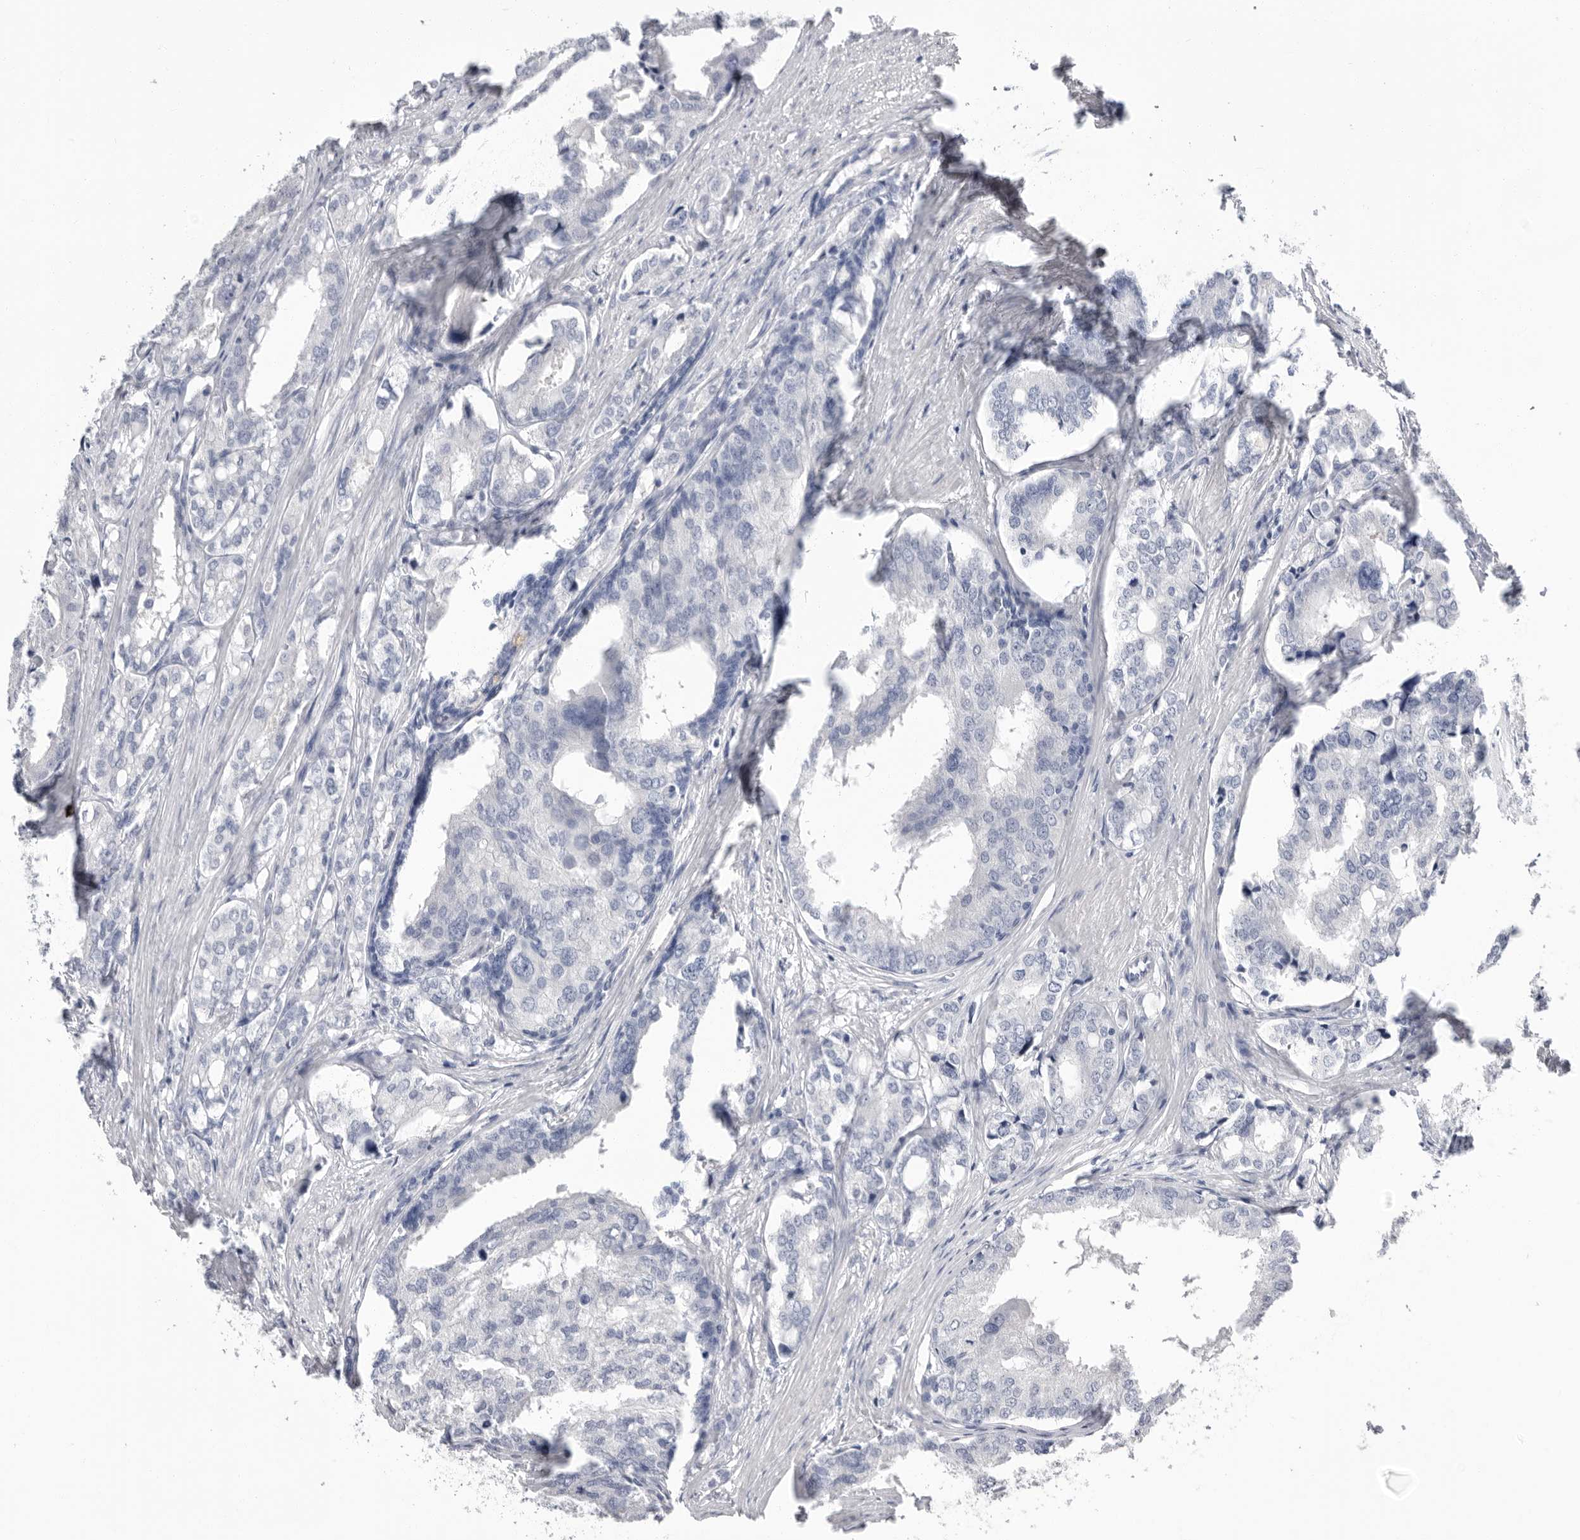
{"staining": {"intensity": "negative", "quantity": "none", "location": "none"}, "tissue": "prostate cancer", "cell_type": "Tumor cells", "image_type": "cancer", "snomed": [{"axis": "morphology", "description": "Adenocarcinoma, High grade"}, {"axis": "topography", "description": "Prostate"}], "caption": "Adenocarcinoma (high-grade) (prostate) was stained to show a protein in brown. There is no significant positivity in tumor cells.", "gene": "APOA2", "patient": {"sex": "male", "age": 50}}